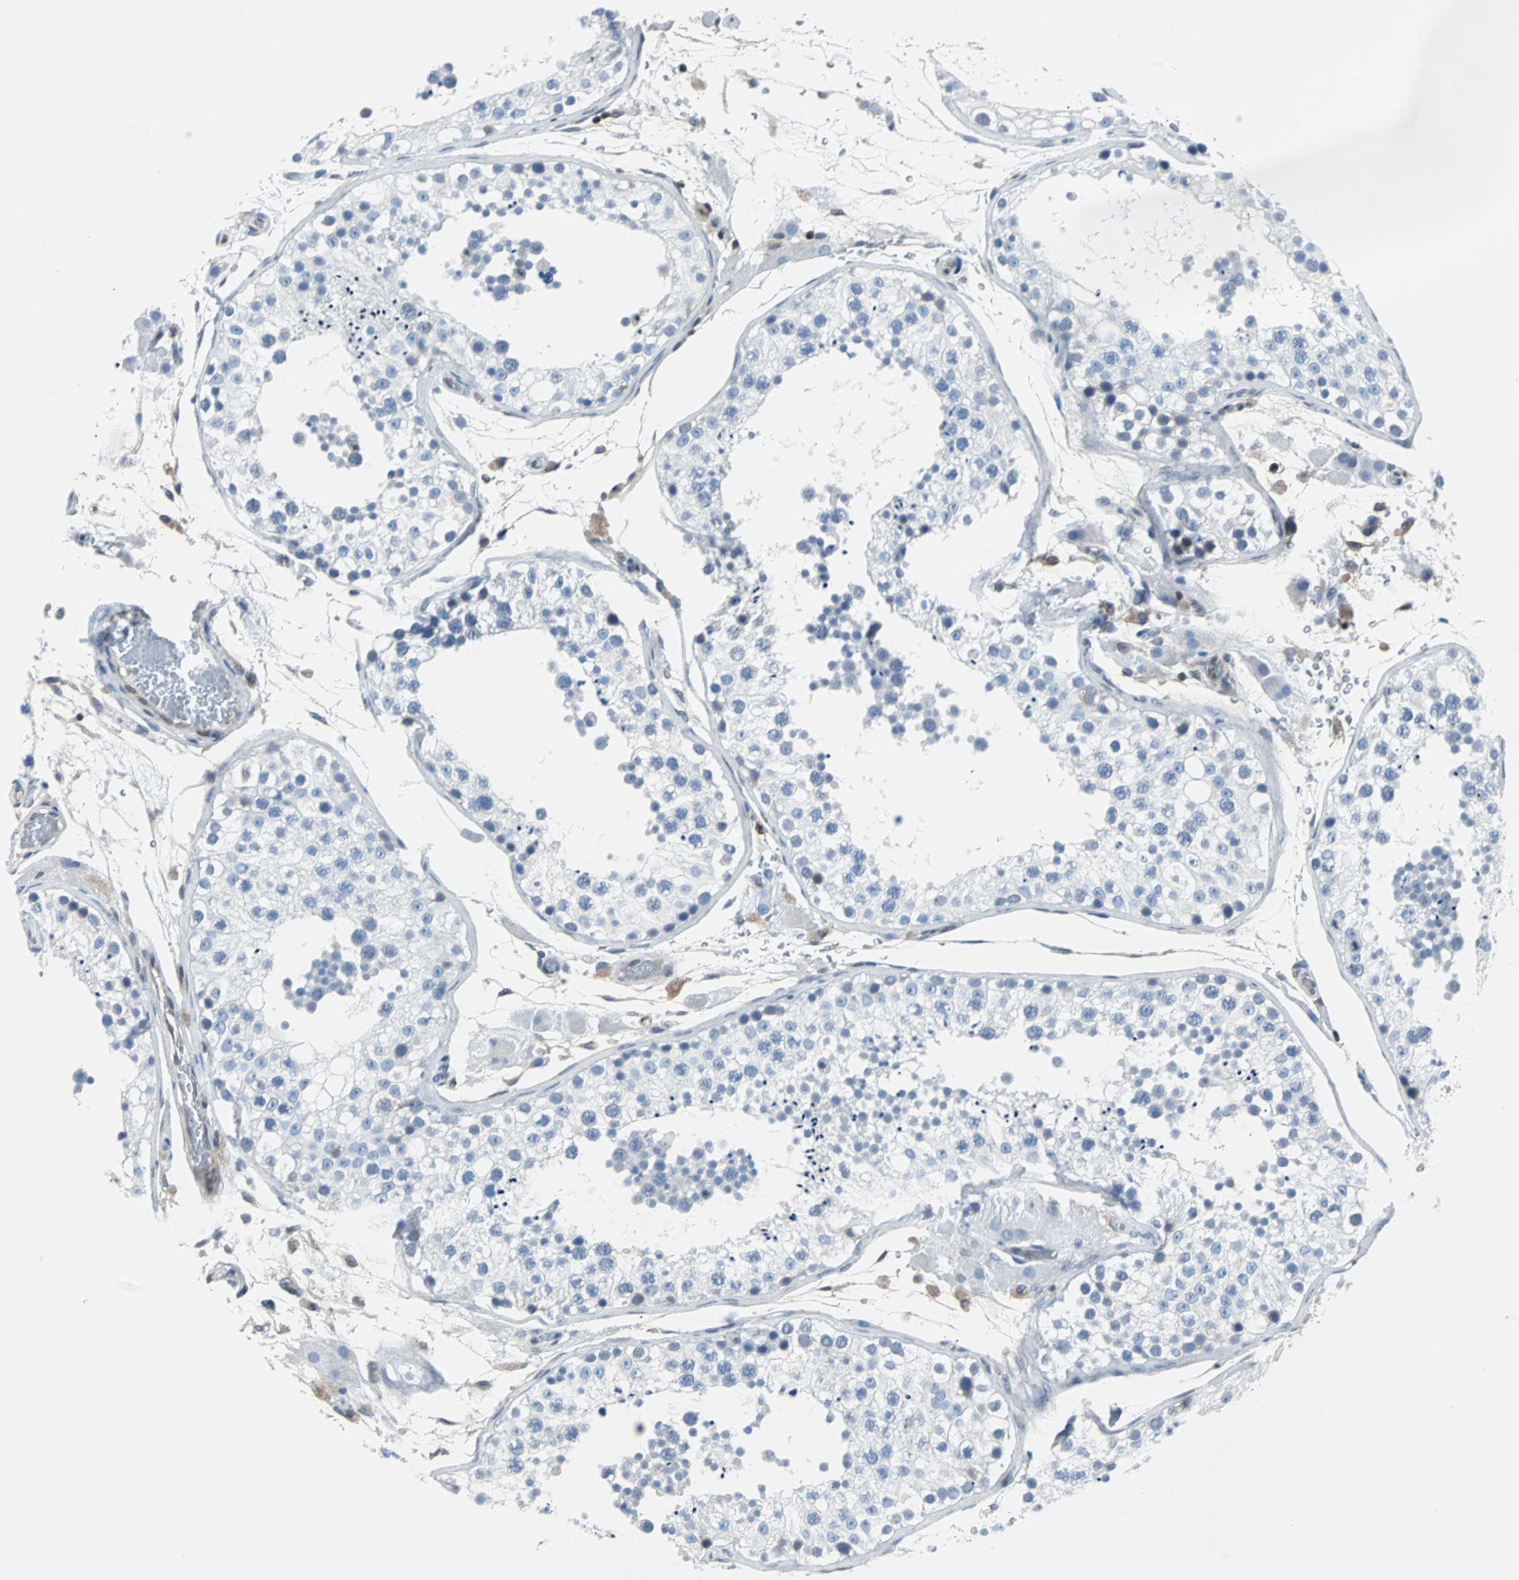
{"staining": {"intensity": "negative", "quantity": "none", "location": "none"}, "tissue": "testis", "cell_type": "Cells in seminiferous ducts", "image_type": "normal", "snomed": [{"axis": "morphology", "description": "Normal tissue, NOS"}, {"axis": "topography", "description": "Testis"}], "caption": "Immunohistochemical staining of normal testis demonstrates no significant staining in cells in seminiferous ducts. (Stains: DAB IHC with hematoxylin counter stain, Microscopy: brightfield microscopy at high magnification).", "gene": "MAP2K6", "patient": {"sex": "male", "age": 26}}